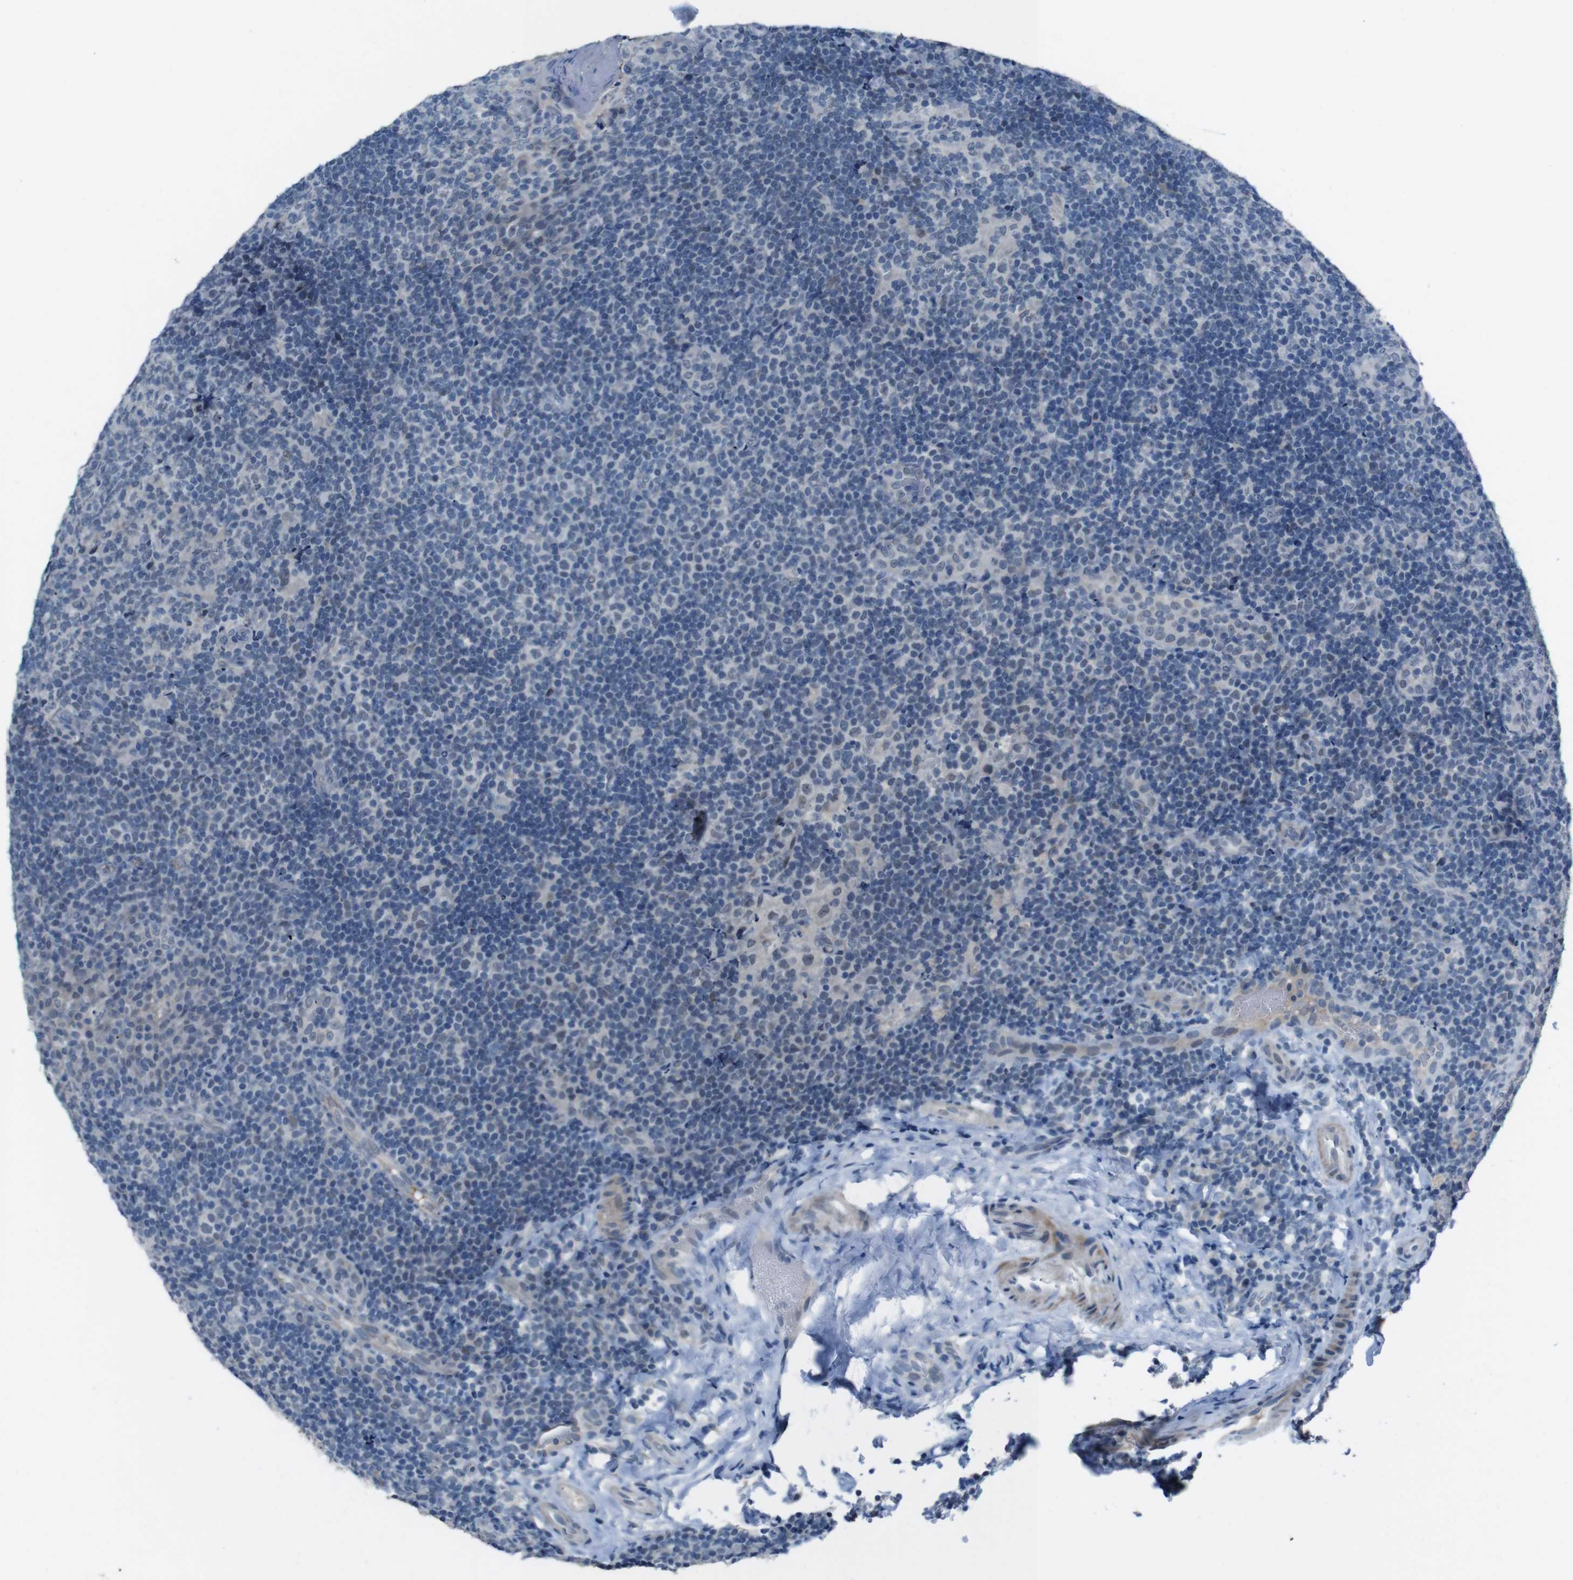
{"staining": {"intensity": "negative", "quantity": "none", "location": "none"}, "tissue": "tonsil", "cell_type": "Germinal center cells", "image_type": "normal", "snomed": [{"axis": "morphology", "description": "Normal tissue, NOS"}, {"axis": "topography", "description": "Tonsil"}], "caption": "This micrograph is of unremarkable tonsil stained with immunohistochemistry (IHC) to label a protein in brown with the nuclei are counter-stained blue. There is no expression in germinal center cells.", "gene": "CDHR2", "patient": {"sex": "male", "age": 17}}